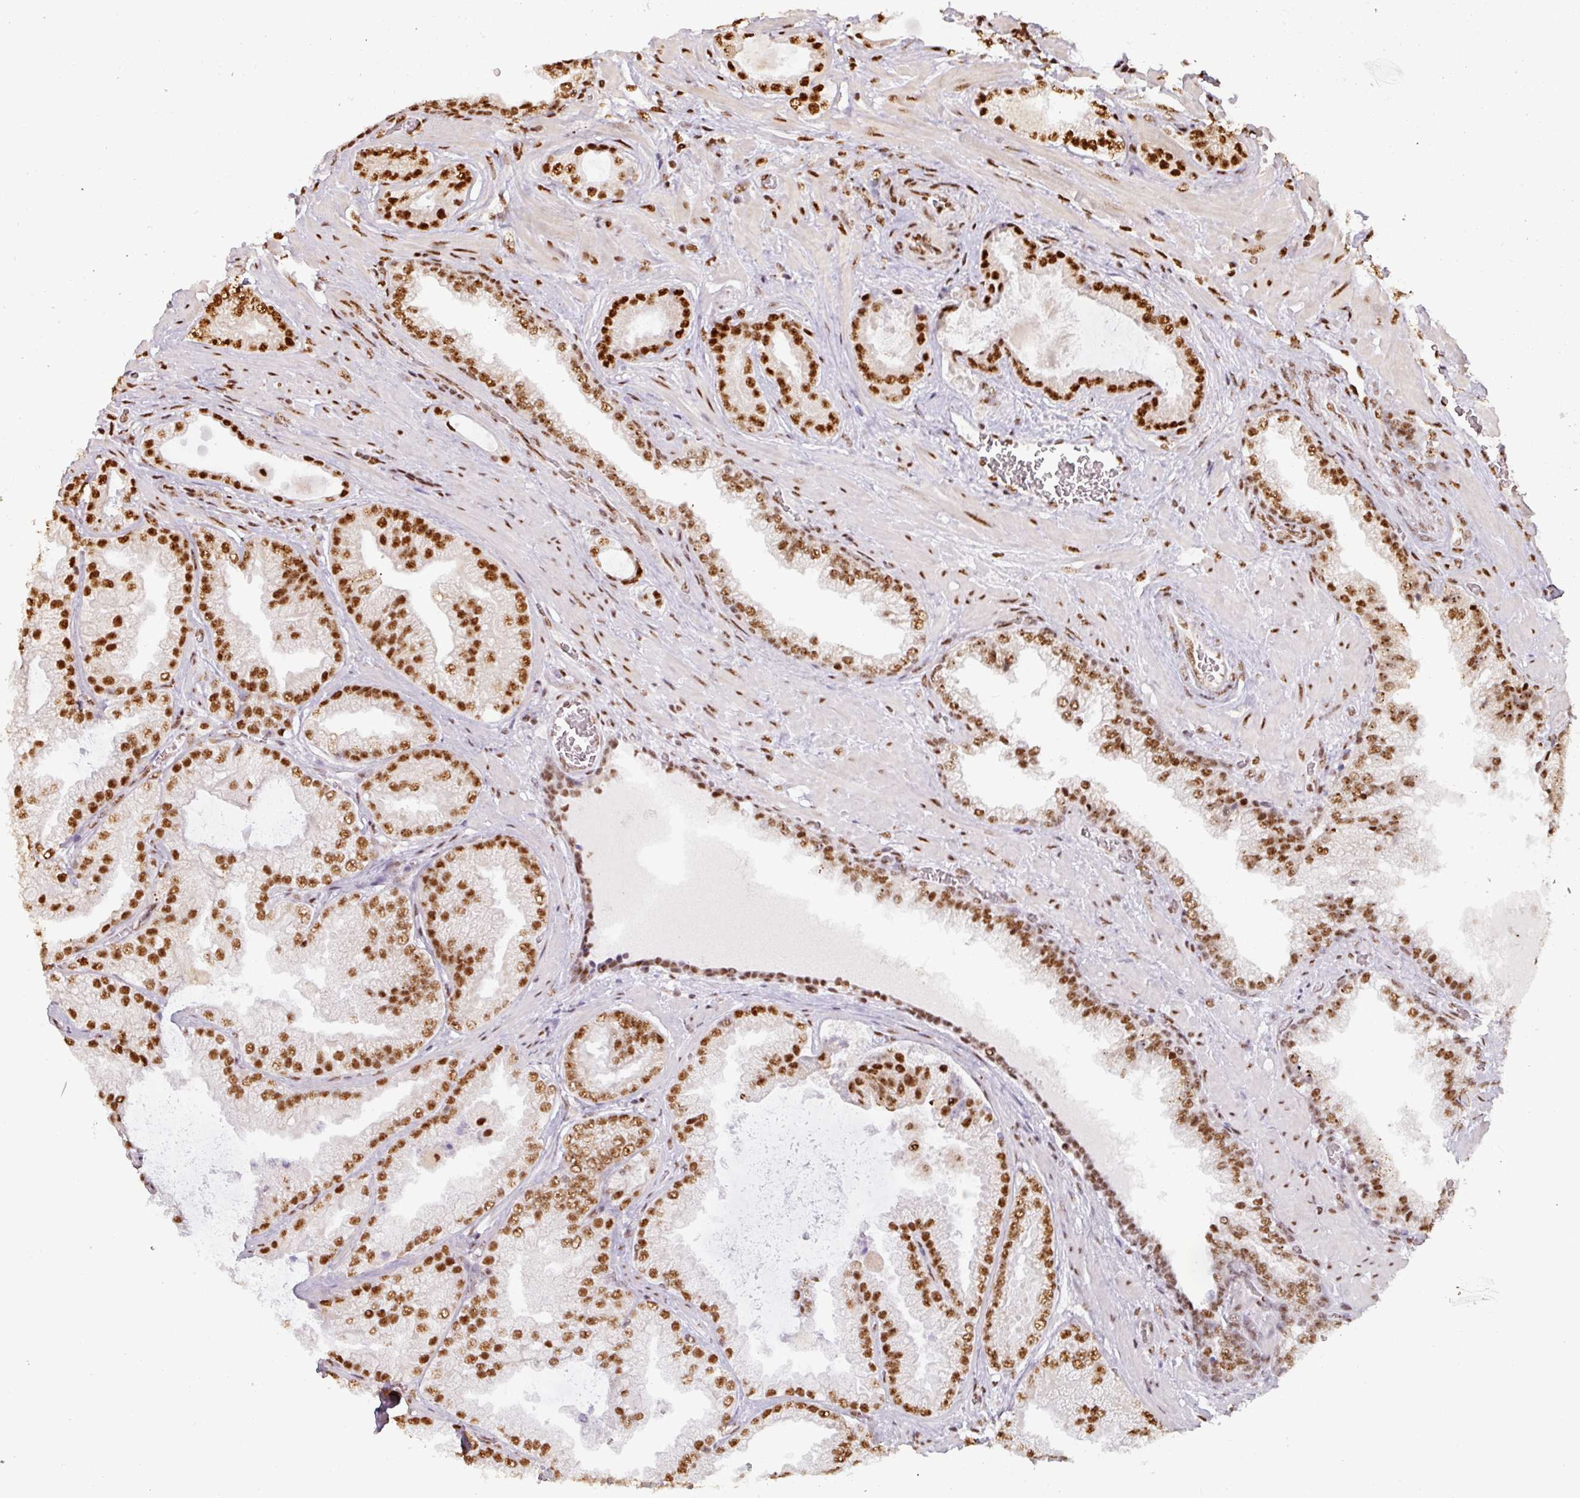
{"staining": {"intensity": "moderate", "quantity": ">75%", "location": "nuclear"}, "tissue": "prostate cancer", "cell_type": "Tumor cells", "image_type": "cancer", "snomed": [{"axis": "morphology", "description": "Adenocarcinoma, Low grade"}, {"axis": "topography", "description": "Prostate"}], "caption": "The histopathology image exhibits immunohistochemical staining of prostate cancer. There is moderate nuclear staining is identified in approximately >75% of tumor cells.", "gene": "SIK3", "patient": {"sex": "male", "age": 57}}